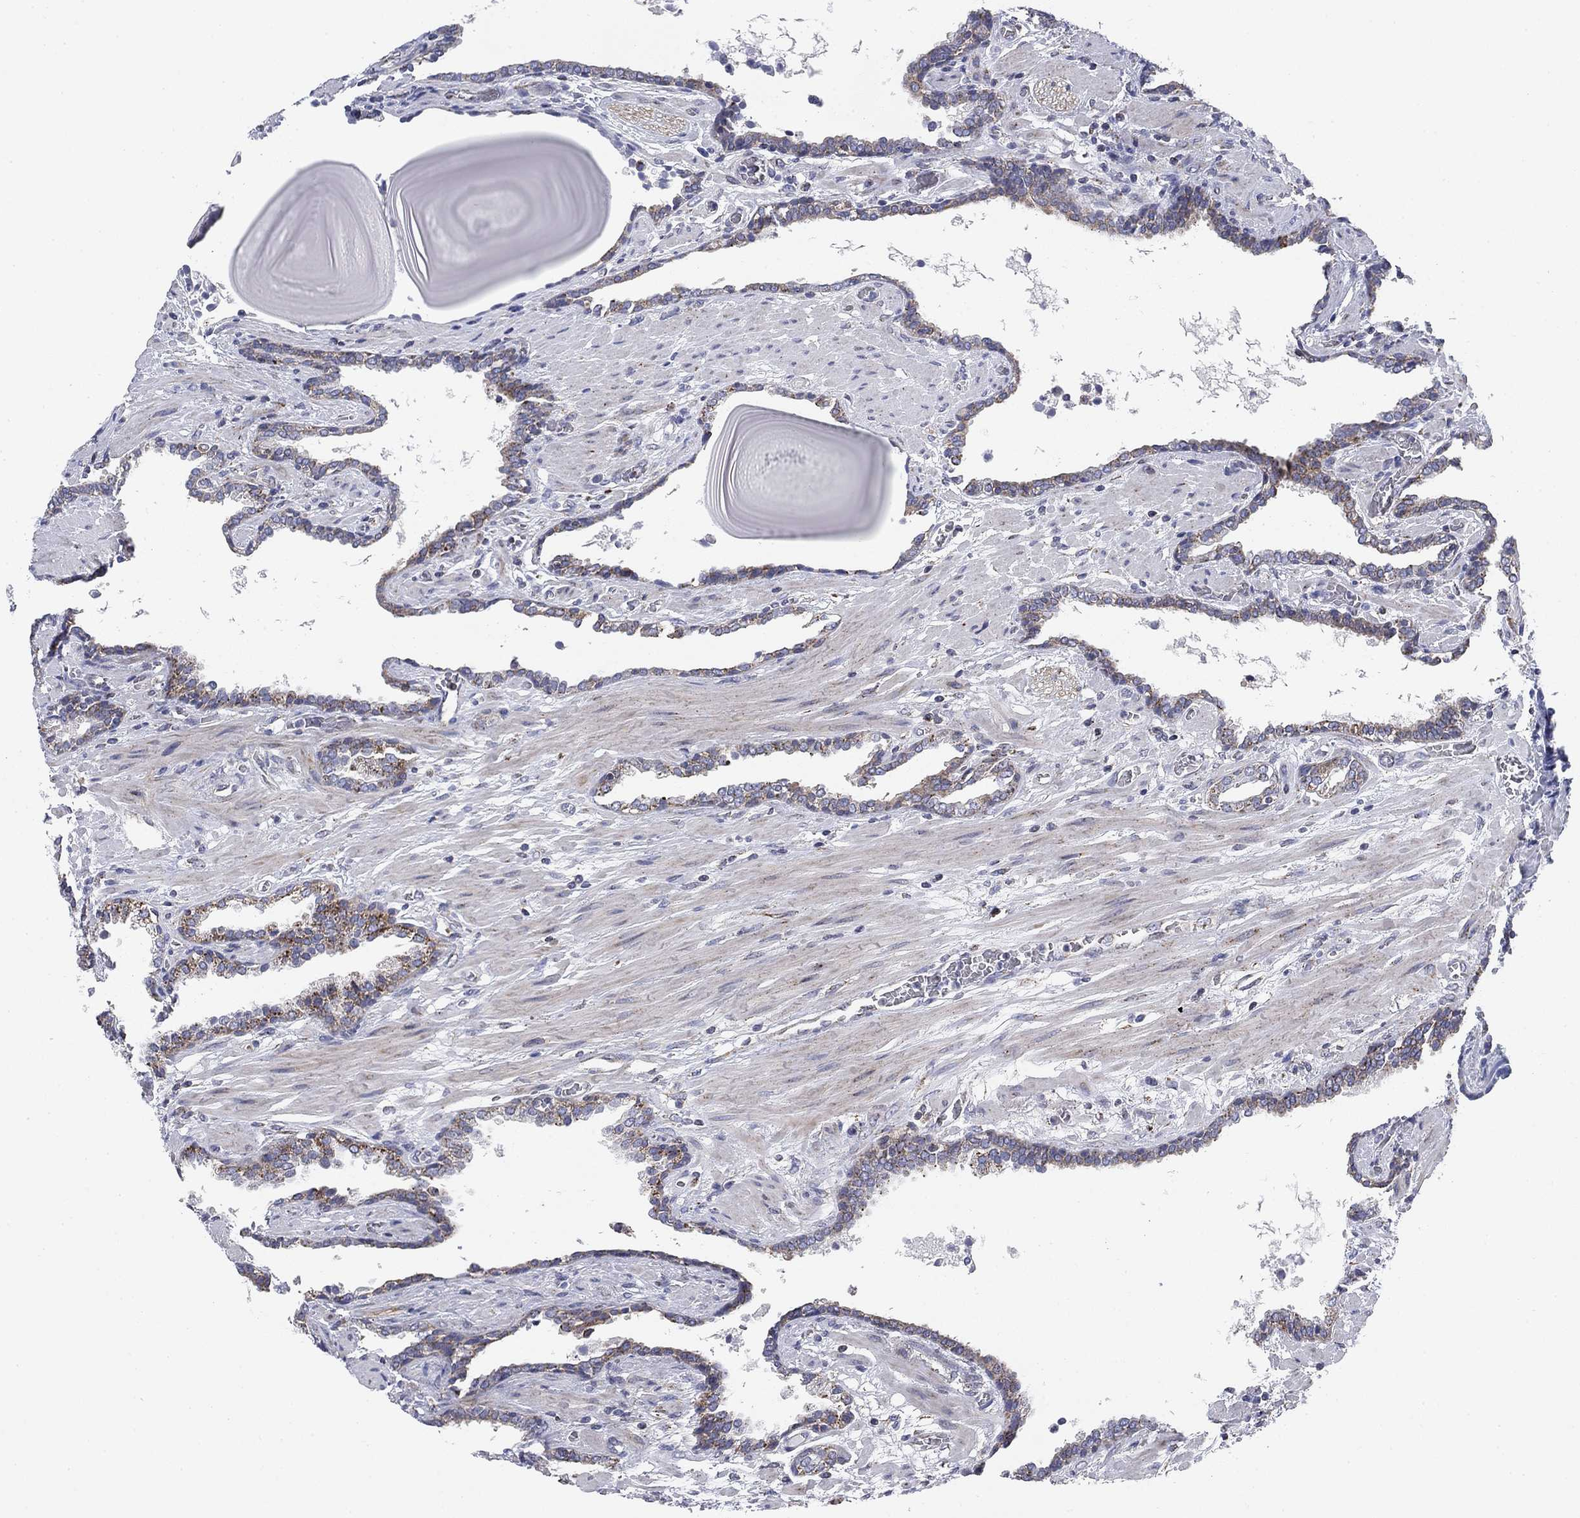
{"staining": {"intensity": "moderate", "quantity": "<25%", "location": "cytoplasmic/membranous"}, "tissue": "prostate cancer", "cell_type": "Tumor cells", "image_type": "cancer", "snomed": [{"axis": "morphology", "description": "Adenocarcinoma, Low grade"}, {"axis": "topography", "description": "Prostate"}], "caption": "High-magnification brightfield microscopy of prostate cancer stained with DAB (3,3'-diaminobenzidine) (brown) and counterstained with hematoxylin (blue). tumor cells exhibit moderate cytoplasmic/membranous staining is seen in about<25% of cells.", "gene": "NACAD", "patient": {"sex": "male", "age": 69}}